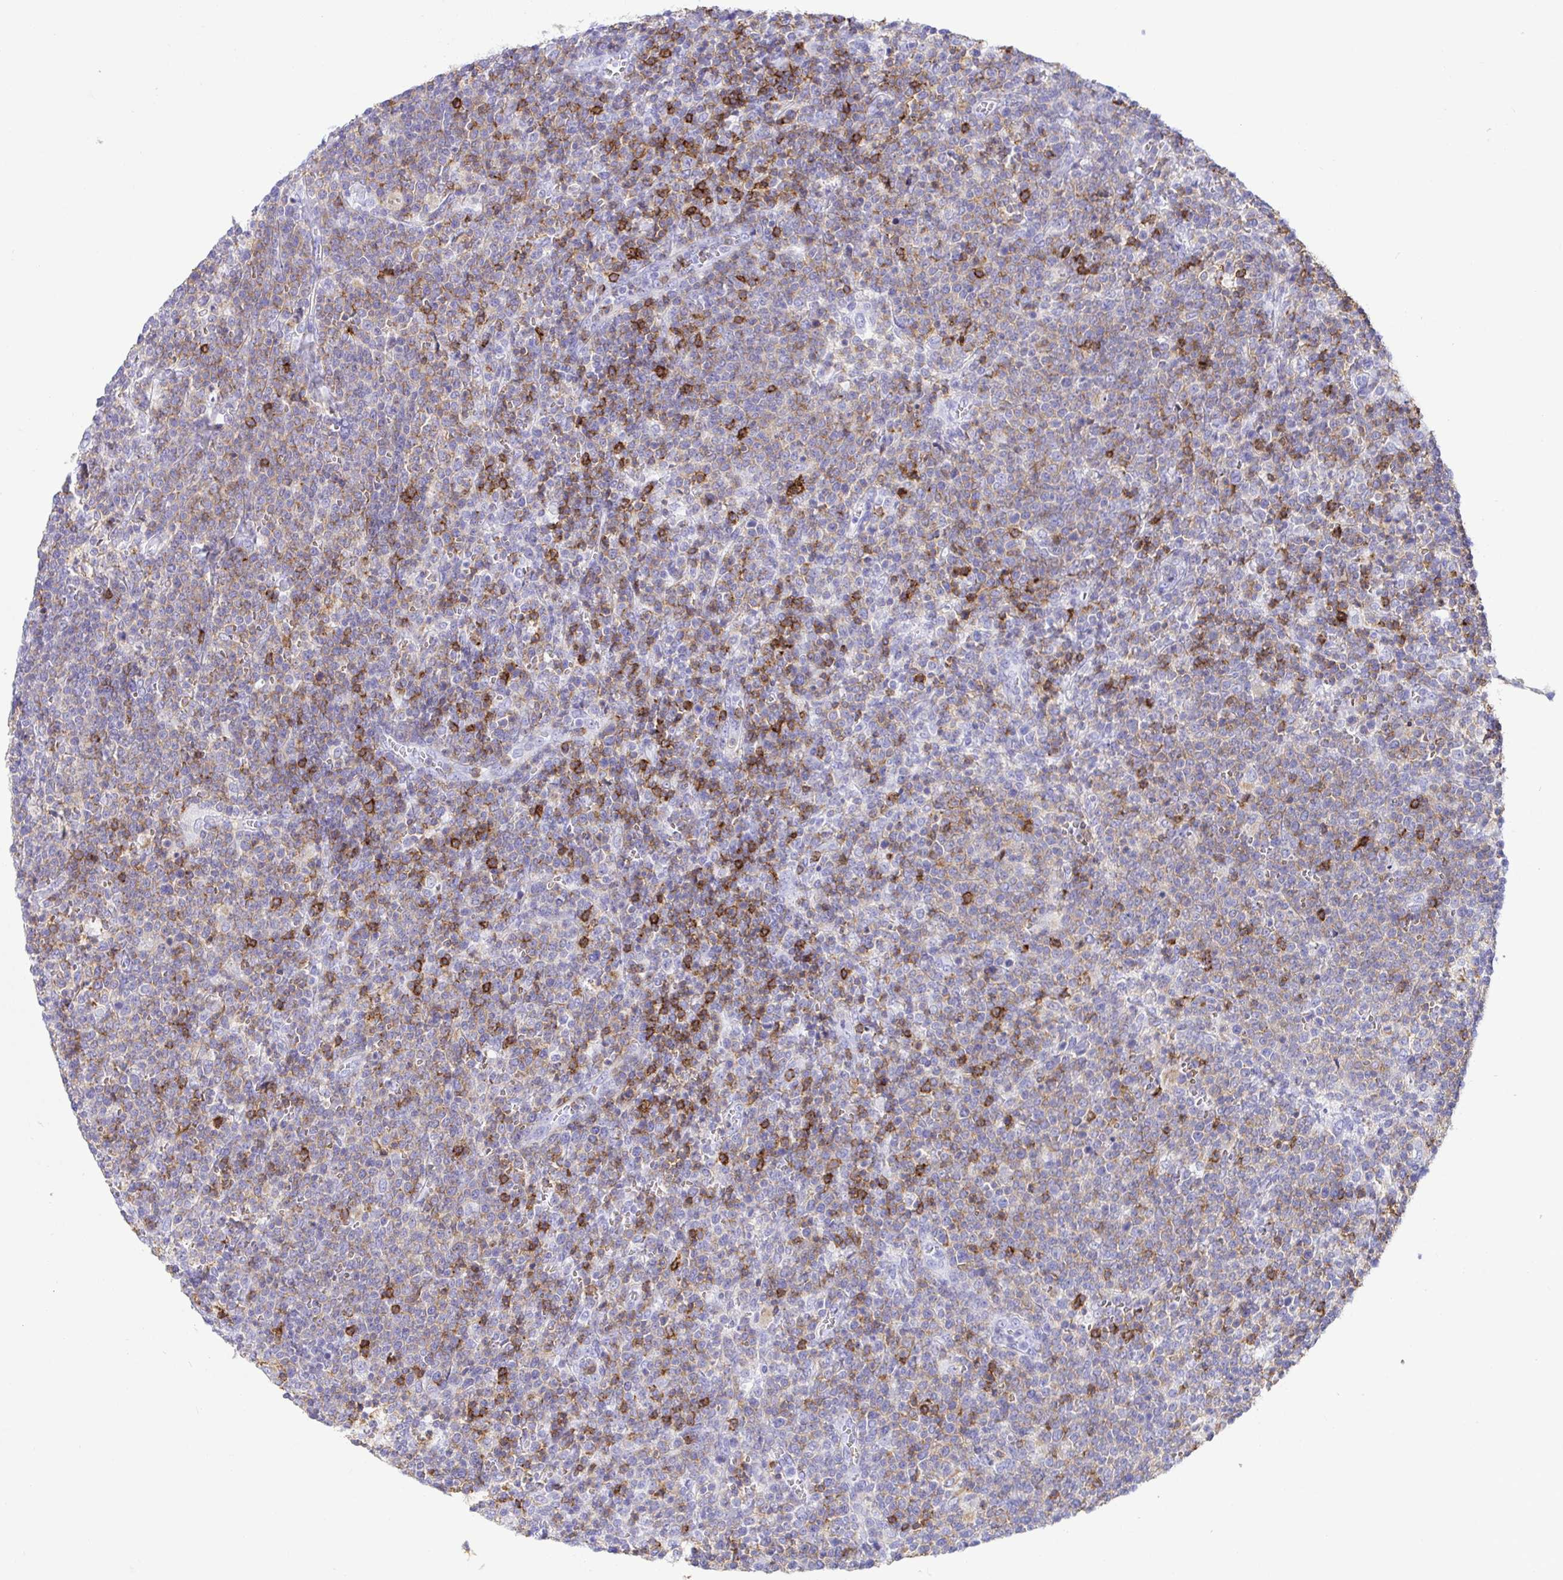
{"staining": {"intensity": "weak", "quantity": "25%-75%", "location": "cytoplasmic/membranous"}, "tissue": "lymphoma", "cell_type": "Tumor cells", "image_type": "cancer", "snomed": [{"axis": "morphology", "description": "Malignant lymphoma, non-Hodgkin's type, High grade"}, {"axis": "topography", "description": "Lymph node"}], "caption": "DAB immunohistochemical staining of high-grade malignant lymphoma, non-Hodgkin's type displays weak cytoplasmic/membranous protein expression in approximately 25%-75% of tumor cells.", "gene": "CD5", "patient": {"sex": "male", "age": 61}}